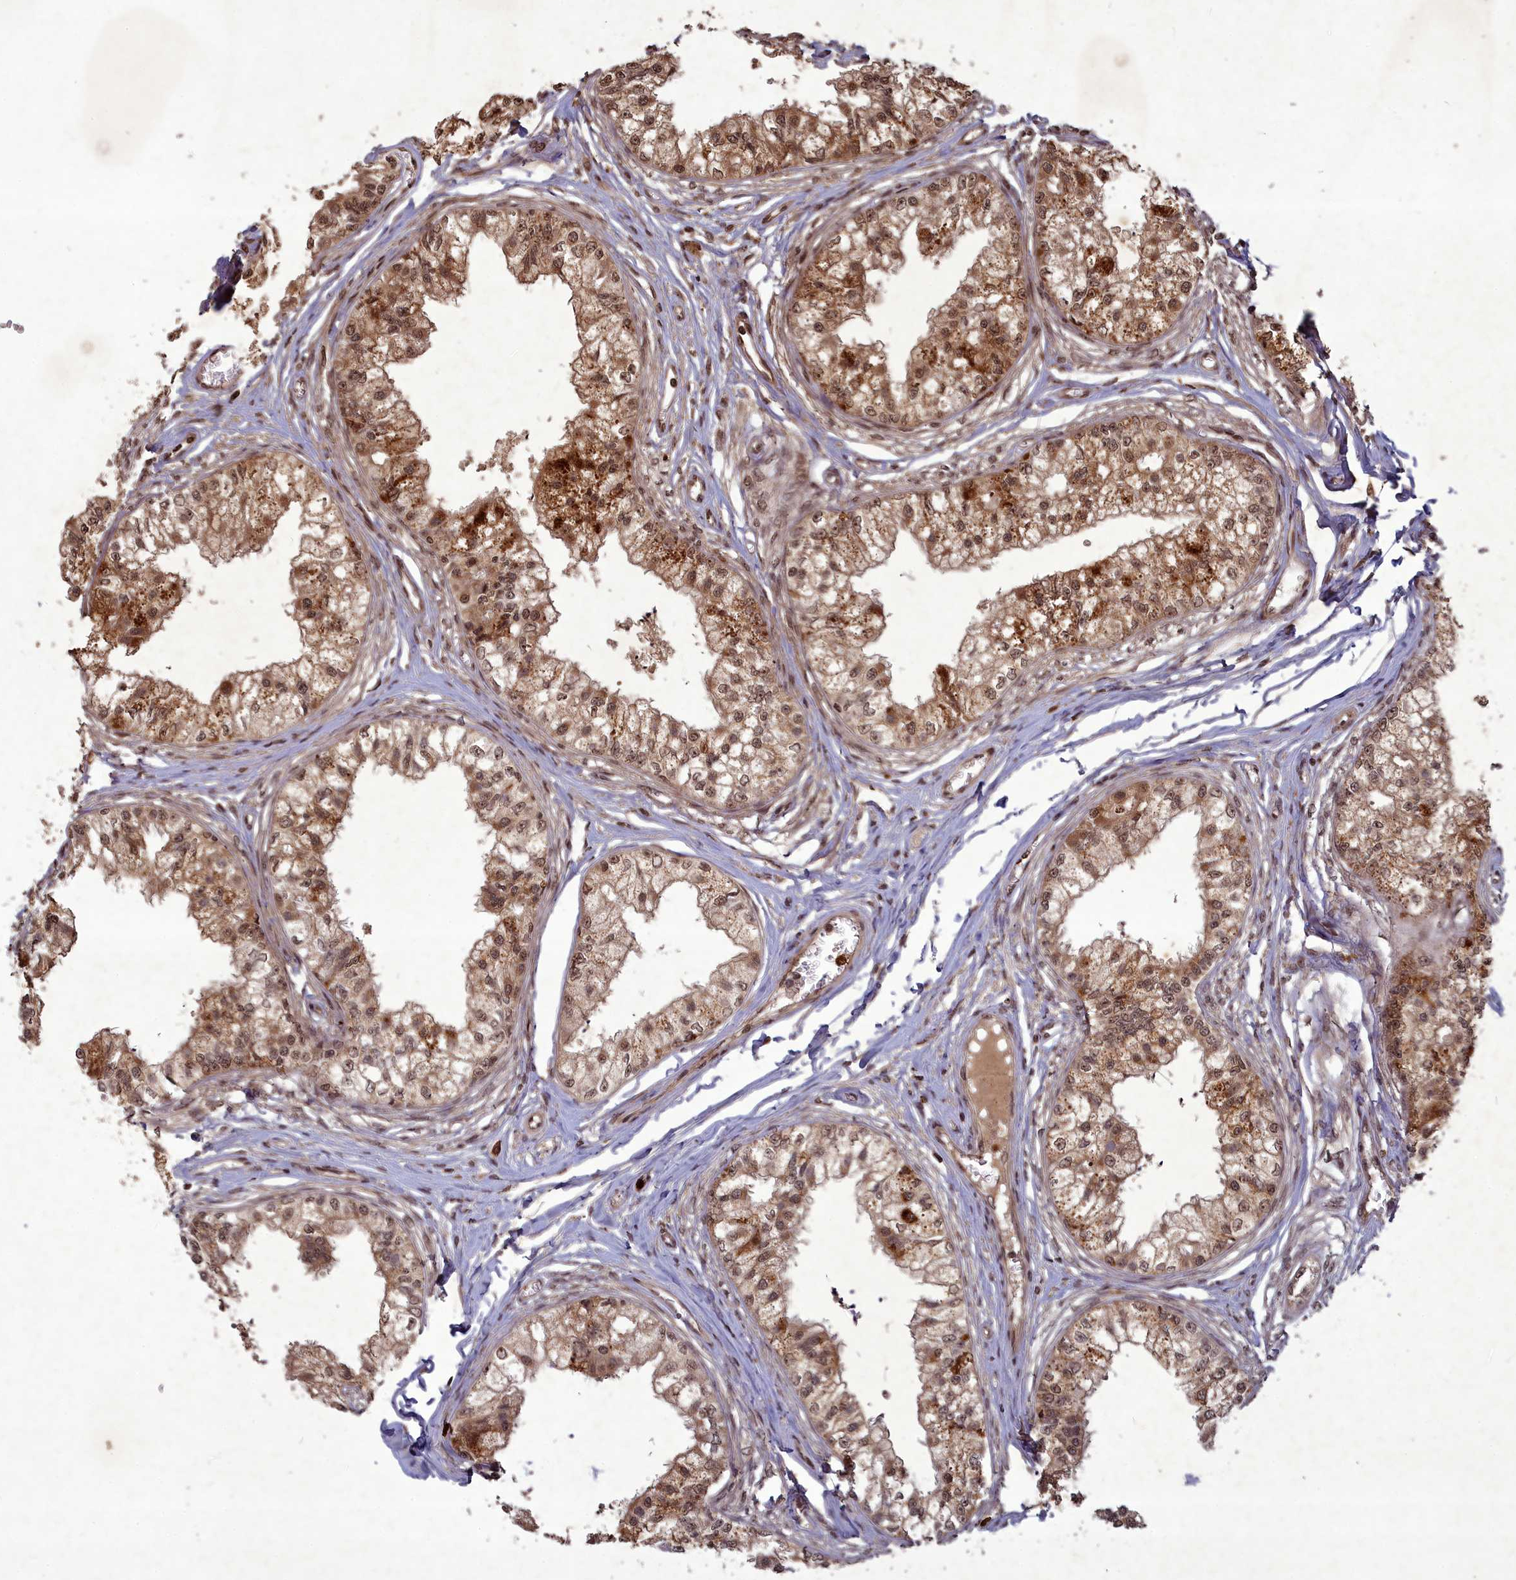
{"staining": {"intensity": "moderate", "quantity": ">75%", "location": "cytoplasmic/membranous,nuclear"}, "tissue": "epididymis", "cell_type": "Glandular cells", "image_type": "normal", "snomed": [{"axis": "morphology", "description": "Normal tissue, NOS"}, {"axis": "topography", "description": "Epididymis"}], "caption": "Immunohistochemistry (IHC) micrograph of normal human epididymis stained for a protein (brown), which displays medium levels of moderate cytoplasmic/membranous,nuclear staining in approximately >75% of glandular cells.", "gene": "SRMS", "patient": {"sex": "male", "age": 79}}